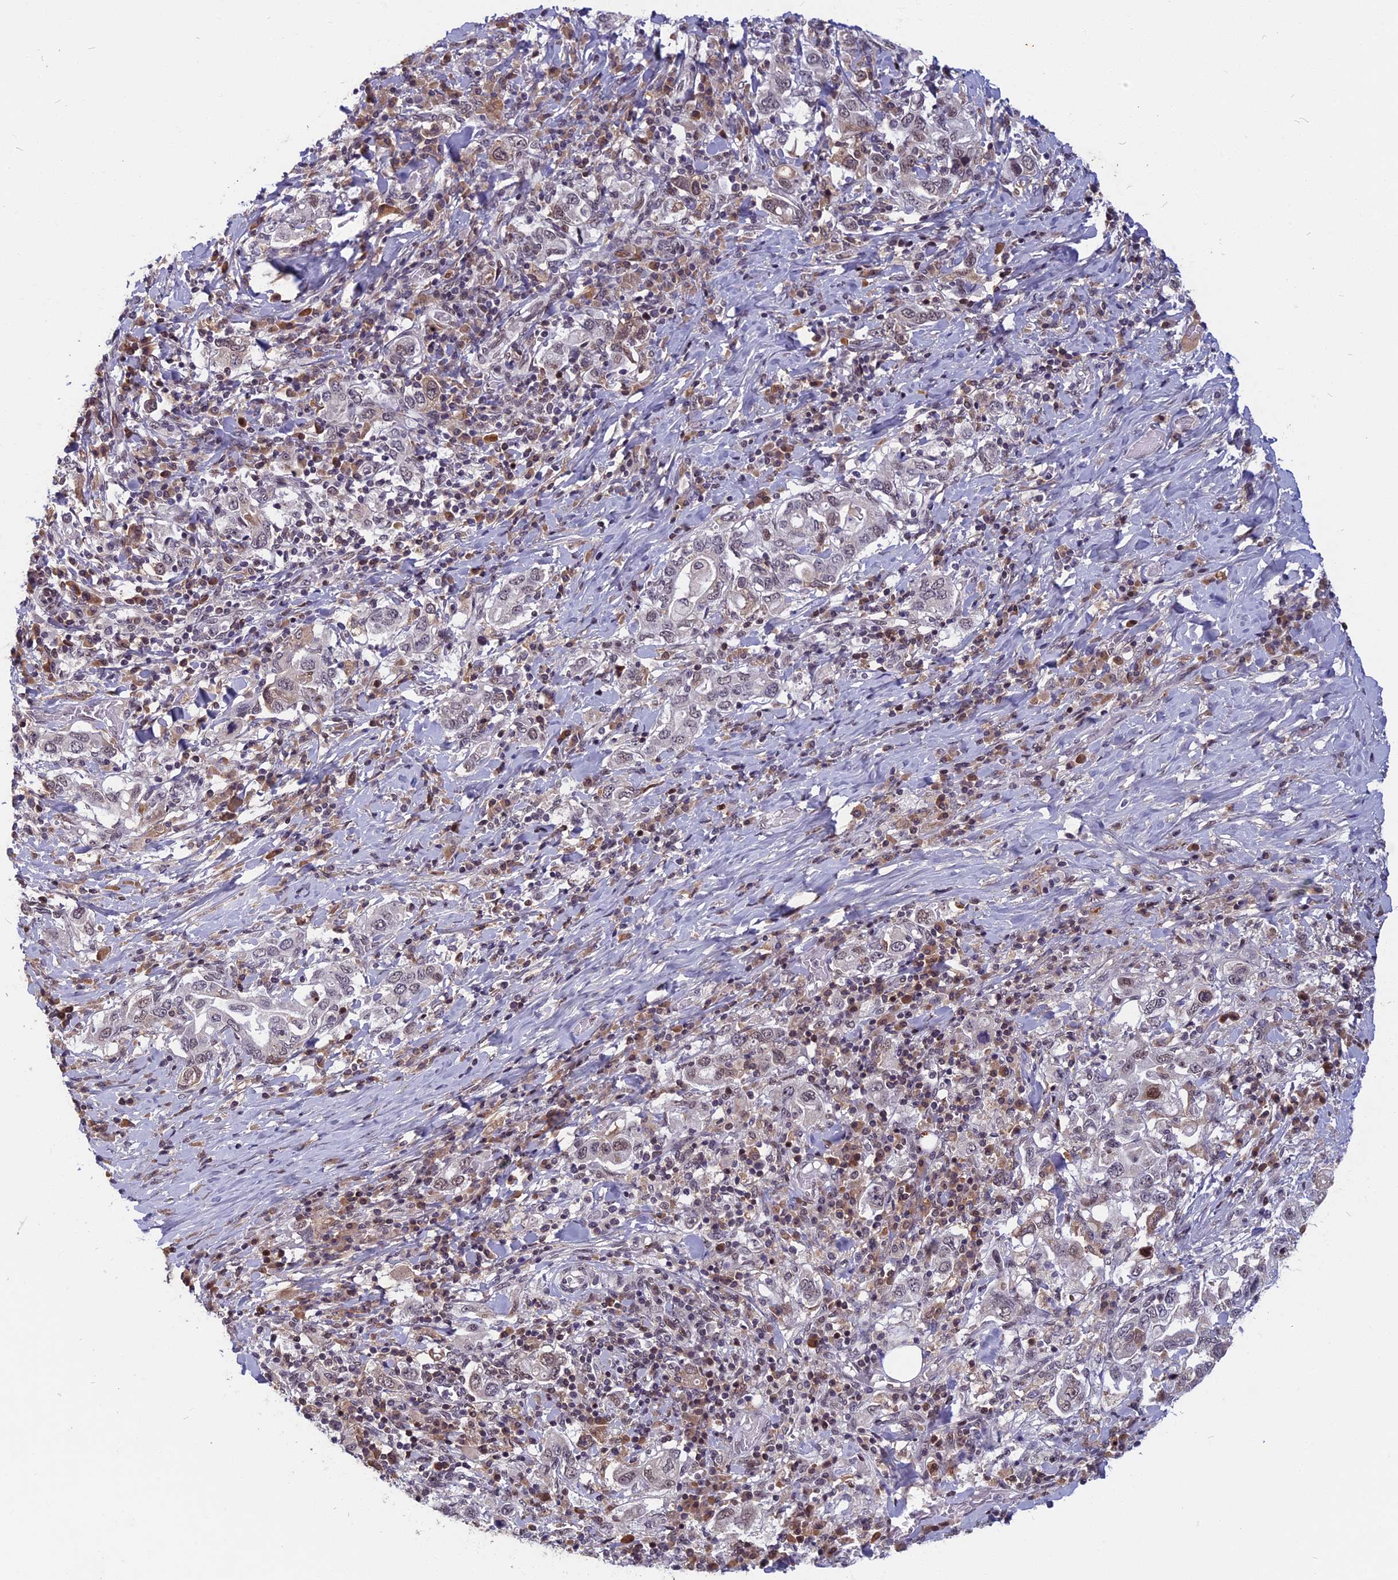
{"staining": {"intensity": "moderate", "quantity": "<25%", "location": "nuclear"}, "tissue": "stomach cancer", "cell_type": "Tumor cells", "image_type": "cancer", "snomed": [{"axis": "morphology", "description": "Adenocarcinoma, NOS"}, {"axis": "topography", "description": "Stomach, upper"}, {"axis": "topography", "description": "Stomach"}], "caption": "An immunohistochemistry photomicrograph of tumor tissue is shown. Protein staining in brown shows moderate nuclear positivity in stomach cancer within tumor cells.", "gene": "CDC7", "patient": {"sex": "male", "age": 62}}